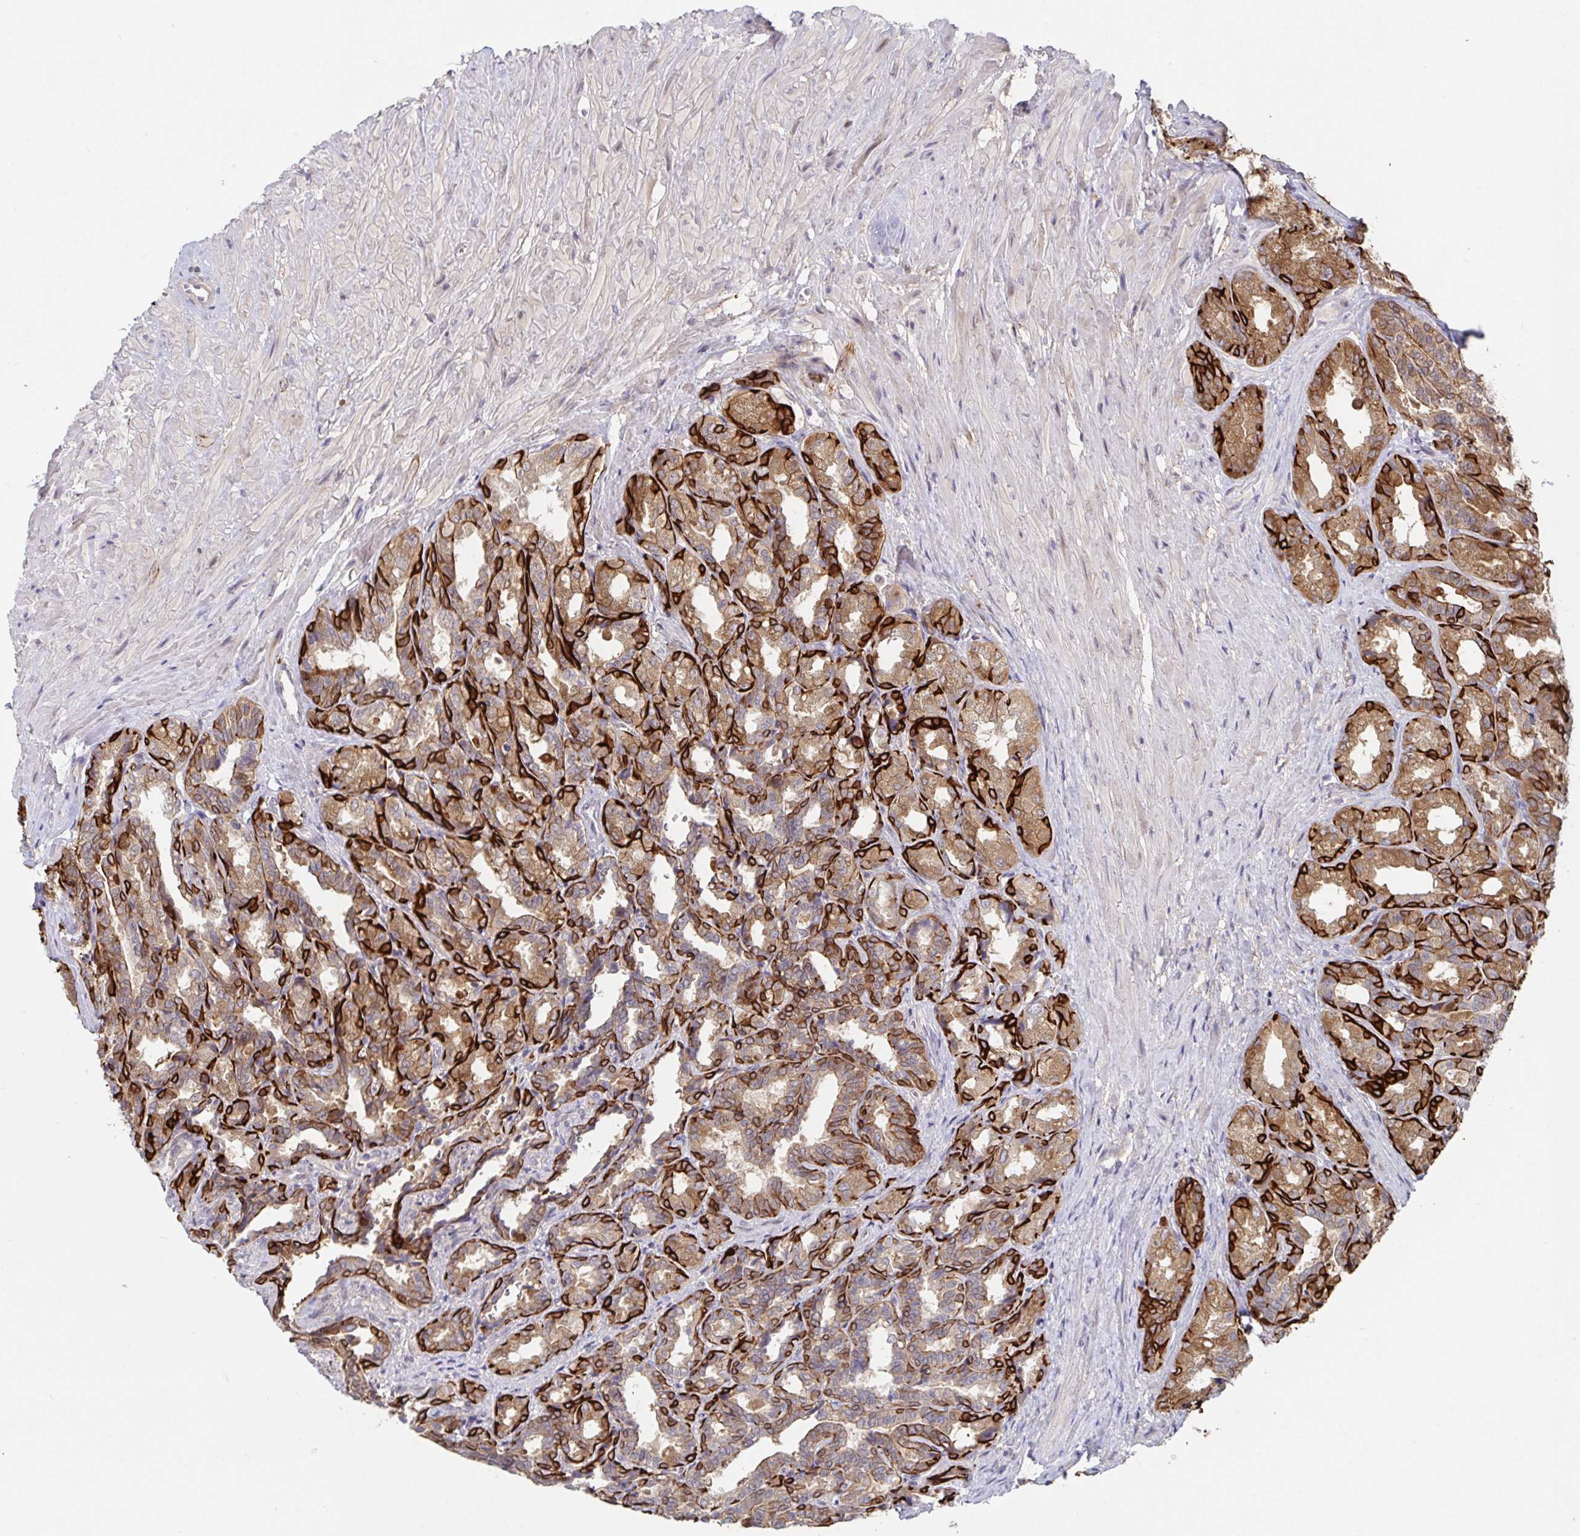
{"staining": {"intensity": "strong", "quantity": "25%-75%", "location": "cytoplasmic/membranous"}, "tissue": "seminal vesicle", "cell_type": "Glandular cells", "image_type": "normal", "snomed": [{"axis": "morphology", "description": "Normal tissue, NOS"}, {"axis": "topography", "description": "Seminal veicle"}], "caption": "Benign seminal vesicle demonstrates strong cytoplasmic/membranous expression in about 25%-75% of glandular cells.", "gene": "AACS", "patient": {"sex": "male", "age": 68}}